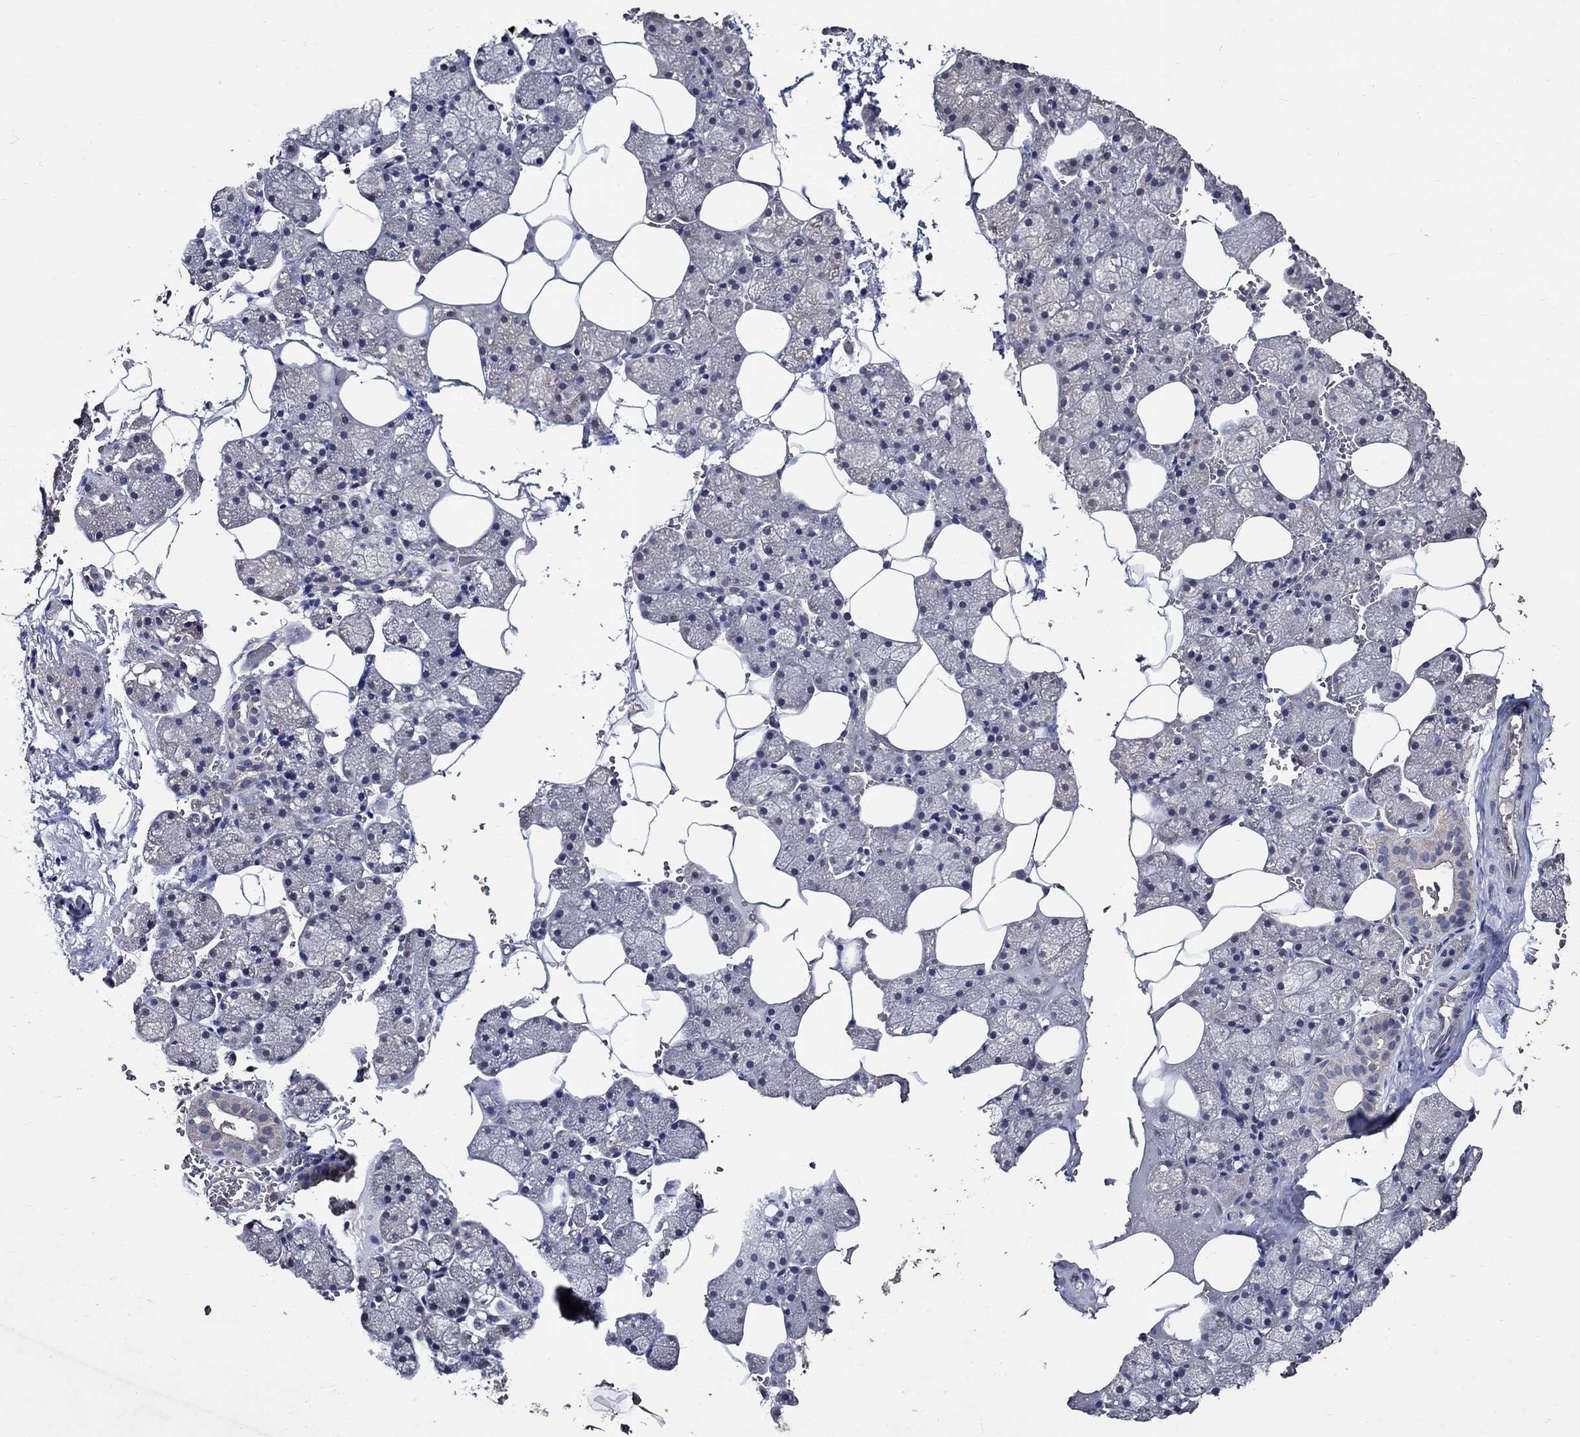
{"staining": {"intensity": "moderate", "quantity": "<25%", "location": "cytoplasmic/membranous"}, "tissue": "salivary gland", "cell_type": "Glandular cells", "image_type": "normal", "snomed": [{"axis": "morphology", "description": "Normal tissue, NOS"}, {"axis": "topography", "description": "Salivary gland"}], "caption": "IHC of unremarkable human salivary gland shows low levels of moderate cytoplasmic/membranous expression in about <25% of glandular cells.", "gene": "HAP1", "patient": {"sex": "male", "age": 38}}